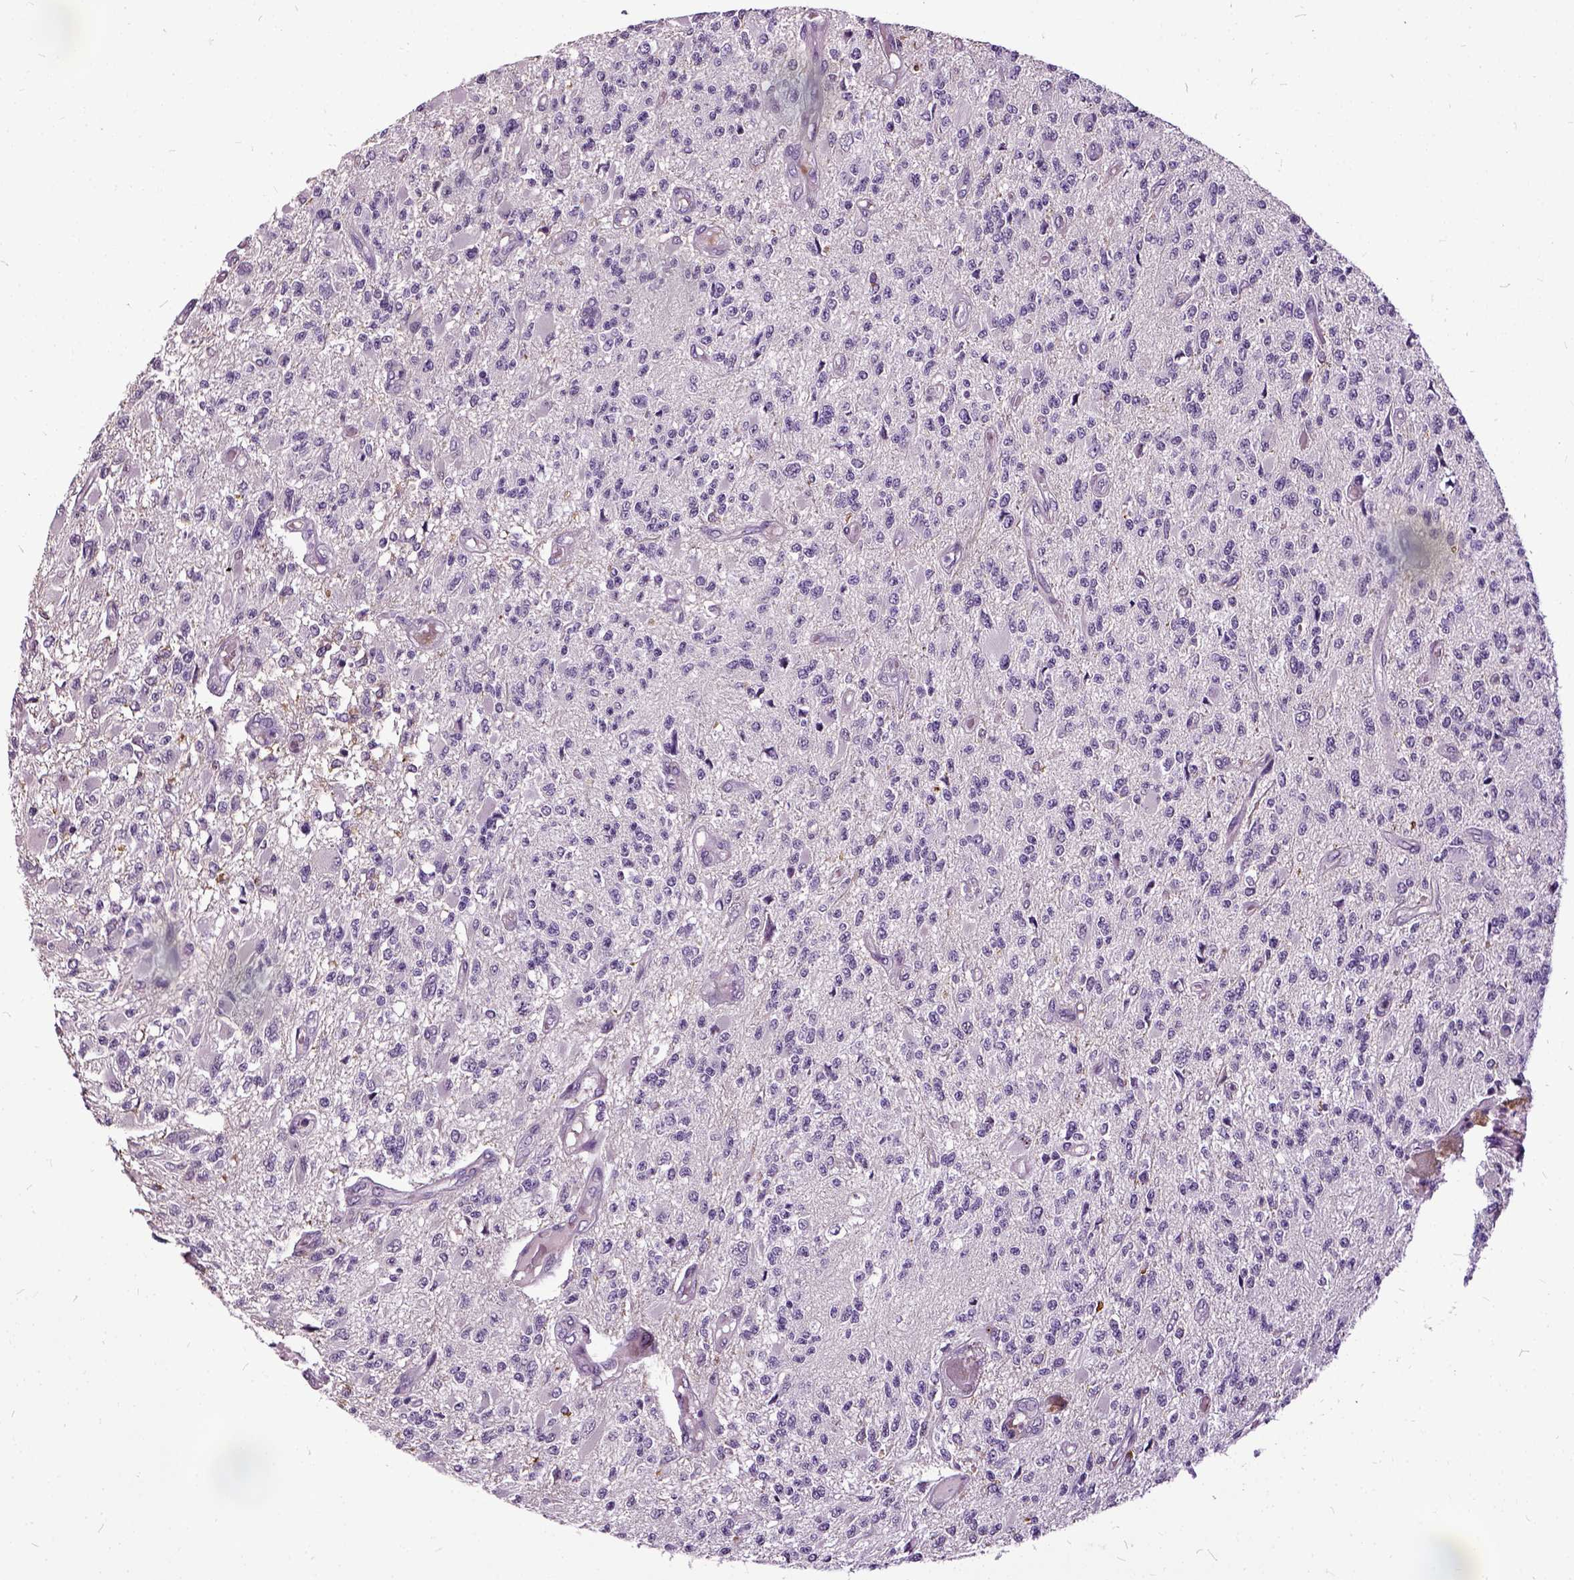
{"staining": {"intensity": "negative", "quantity": "none", "location": "none"}, "tissue": "glioma", "cell_type": "Tumor cells", "image_type": "cancer", "snomed": [{"axis": "morphology", "description": "Glioma, malignant, High grade"}, {"axis": "topography", "description": "Brain"}], "caption": "An image of human glioma is negative for staining in tumor cells.", "gene": "ILRUN", "patient": {"sex": "female", "age": 63}}